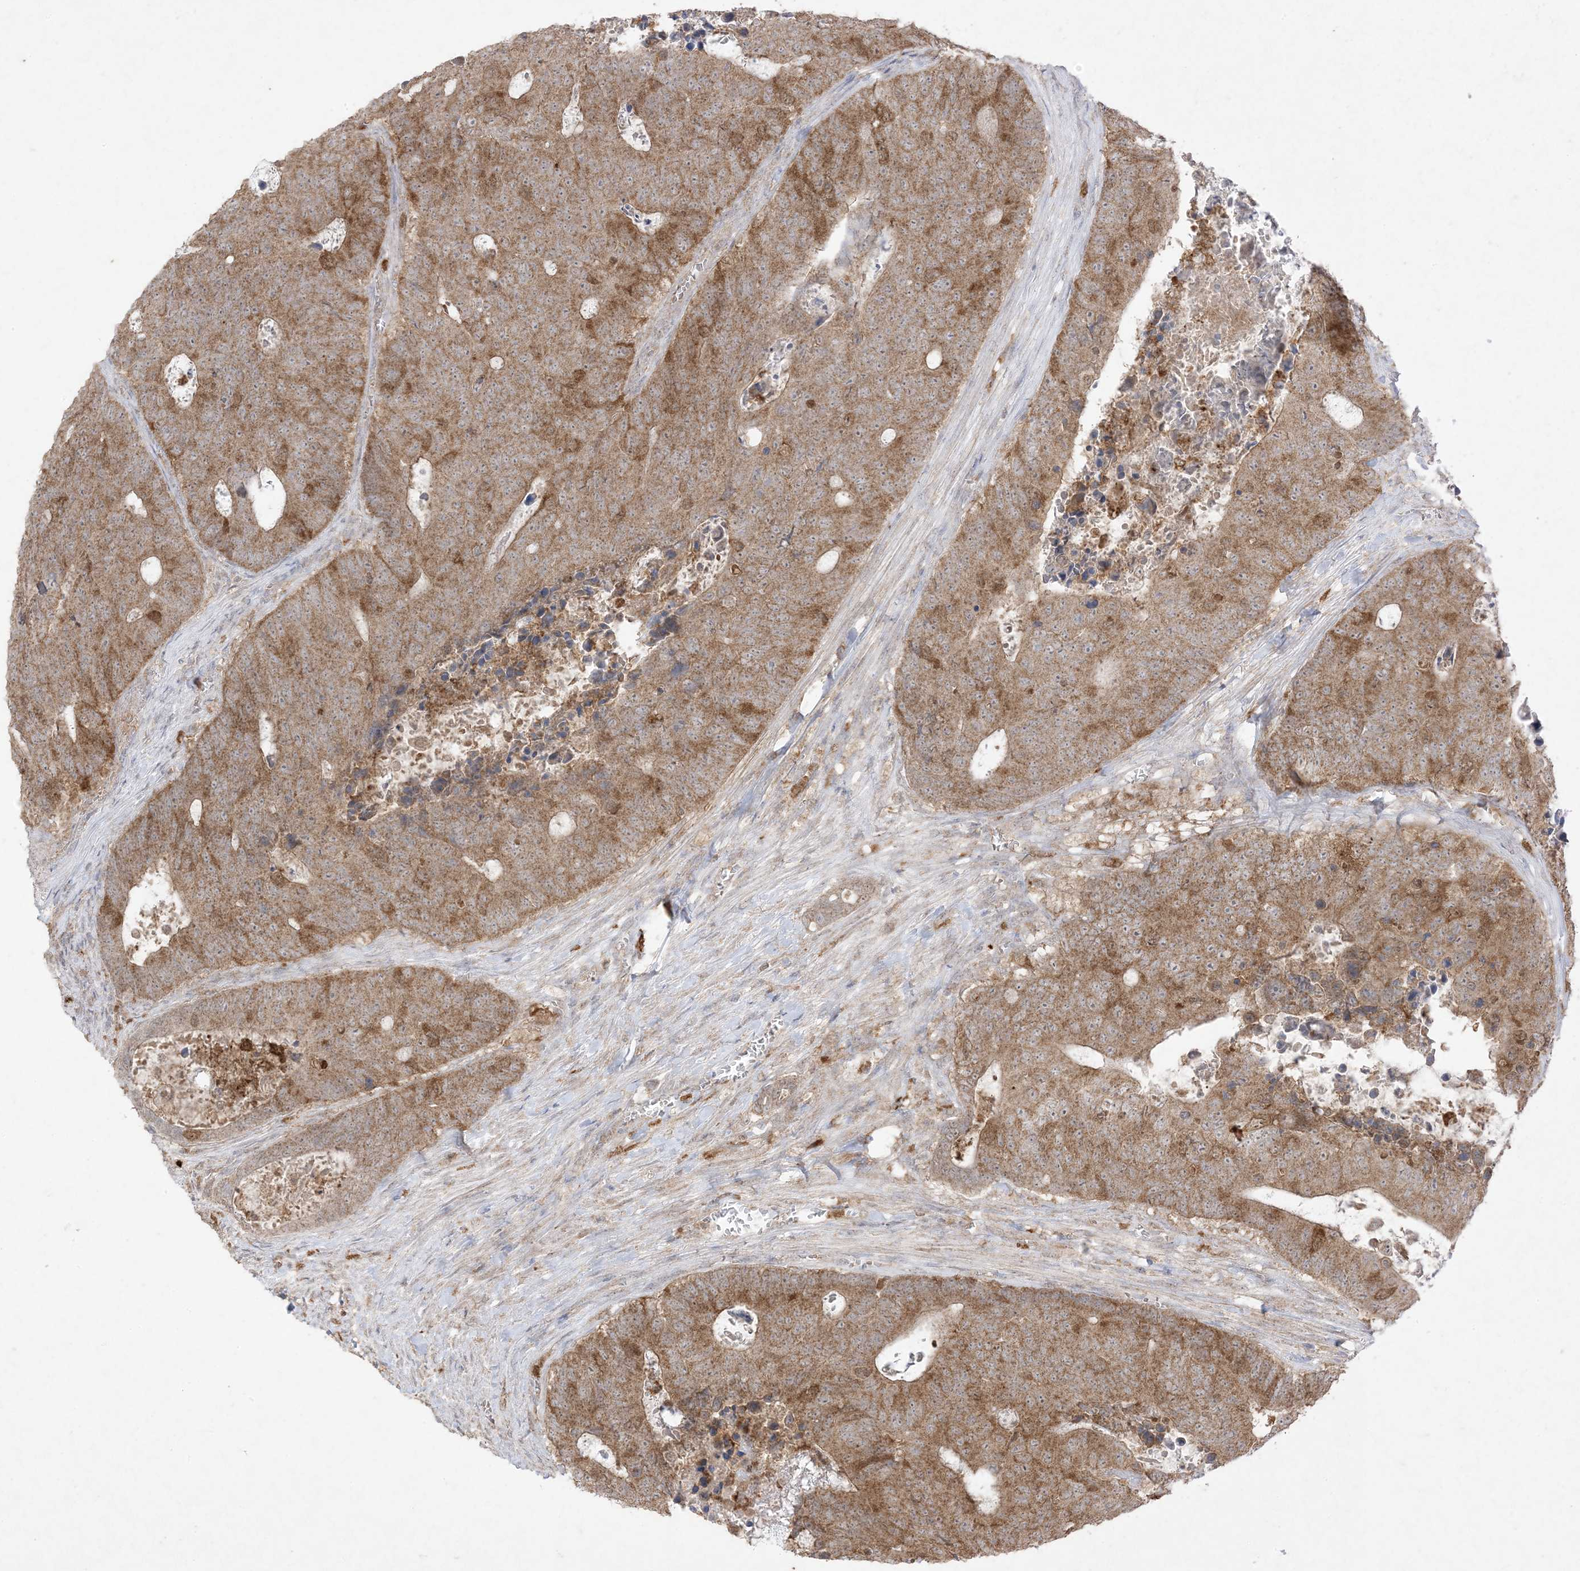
{"staining": {"intensity": "moderate", "quantity": ">75%", "location": "cytoplasmic/membranous"}, "tissue": "colorectal cancer", "cell_type": "Tumor cells", "image_type": "cancer", "snomed": [{"axis": "morphology", "description": "Adenocarcinoma, NOS"}, {"axis": "topography", "description": "Colon"}], "caption": "A high-resolution photomicrograph shows IHC staining of colorectal cancer, which exhibits moderate cytoplasmic/membranous positivity in about >75% of tumor cells. The staining was performed using DAB (3,3'-diaminobenzidine), with brown indicating positive protein expression. Nuclei are stained blue with hematoxylin.", "gene": "UBE2C", "patient": {"sex": "male", "age": 87}}